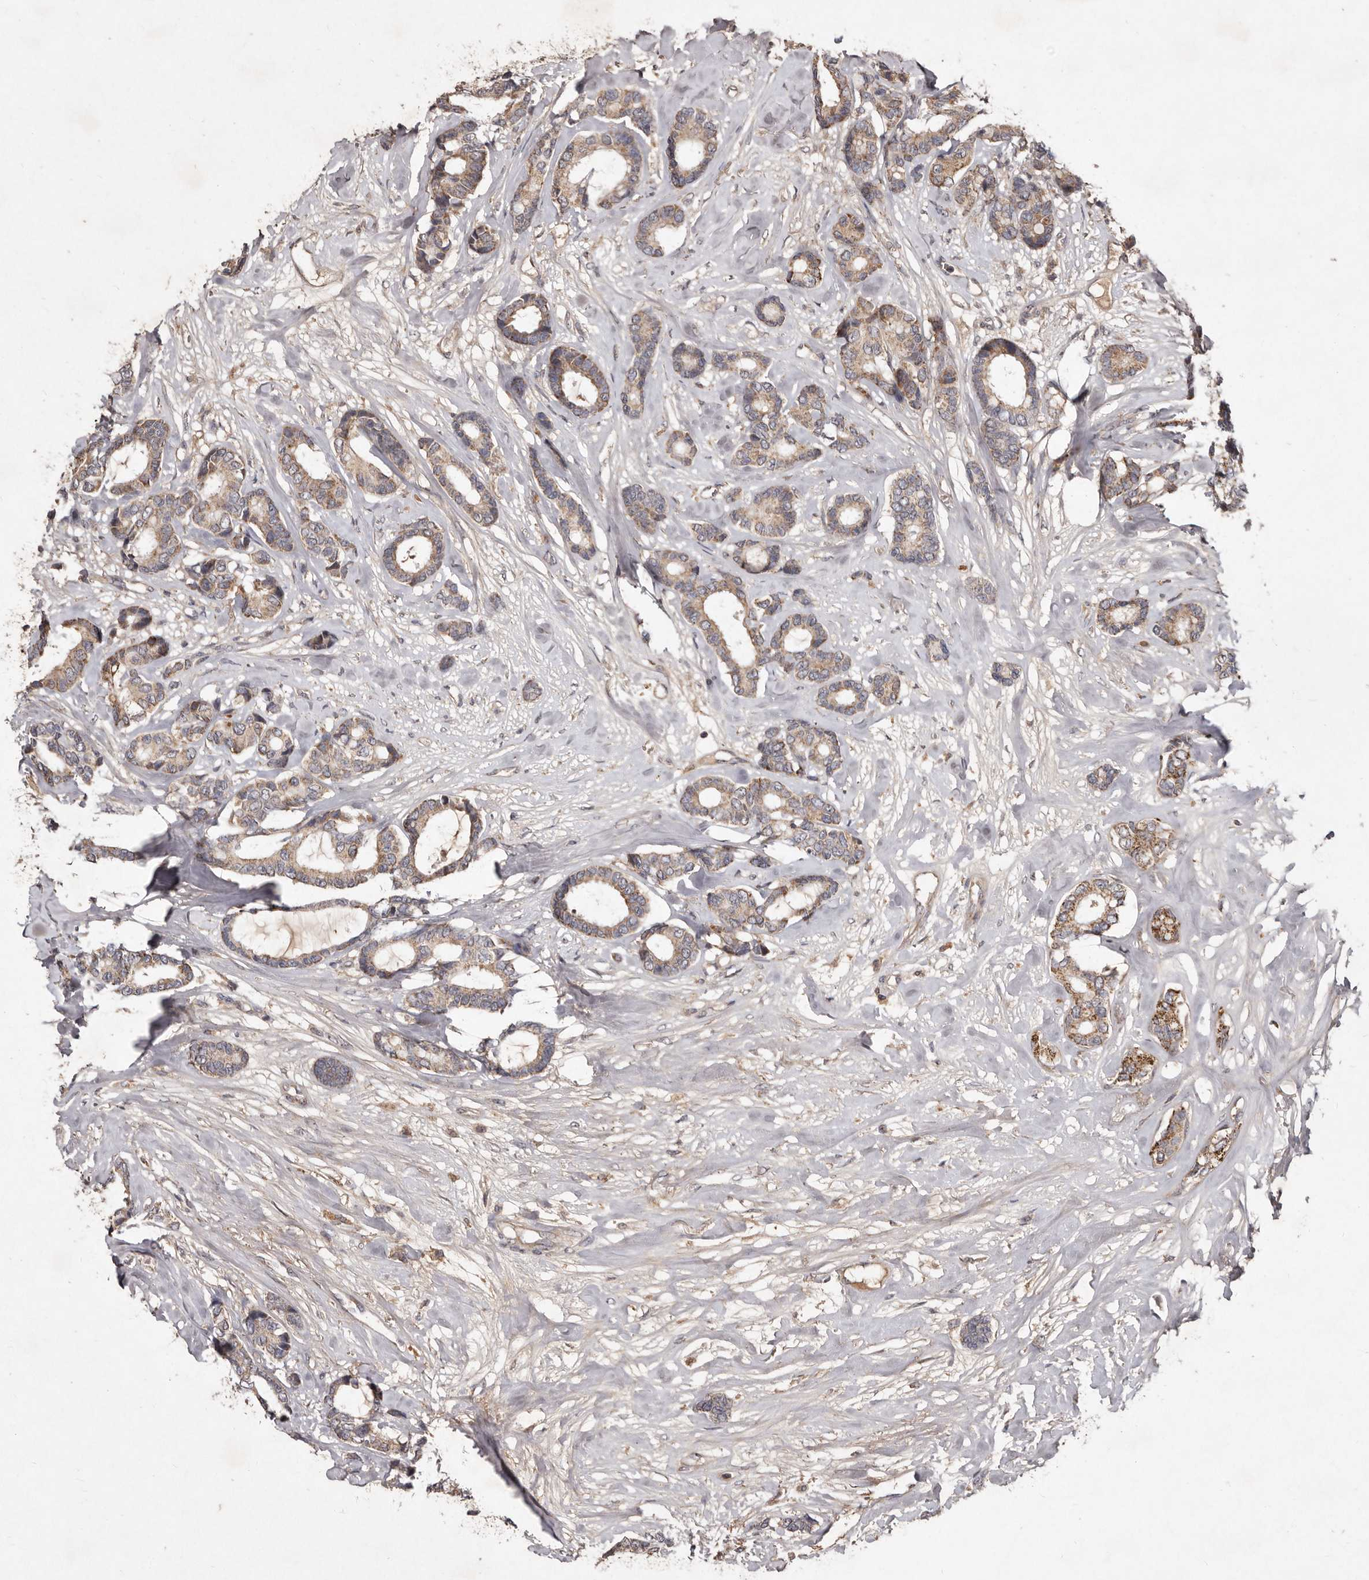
{"staining": {"intensity": "moderate", "quantity": ">75%", "location": "cytoplasmic/membranous"}, "tissue": "breast cancer", "cell_type": "Tumor cells", "image_type": "cancer", "snomed": [{"axis": "morphology", "description": "Duct carcinoma"}, {"axis": "topography", "description": "Breast"}], "caption": "A medium amount of moderate cytoplasmic/membranous expression is appreciated in approximately >75% of tumor cells in breast cancer tissue. The protein is stained brown, and the nuclei are stained in blue (DAB (3,3'-diaminobenzidine) IHC with brightfield microscopy, high magnification).", "gene": "FLAD1", "patient": {"sex": "female", "age": 87}}